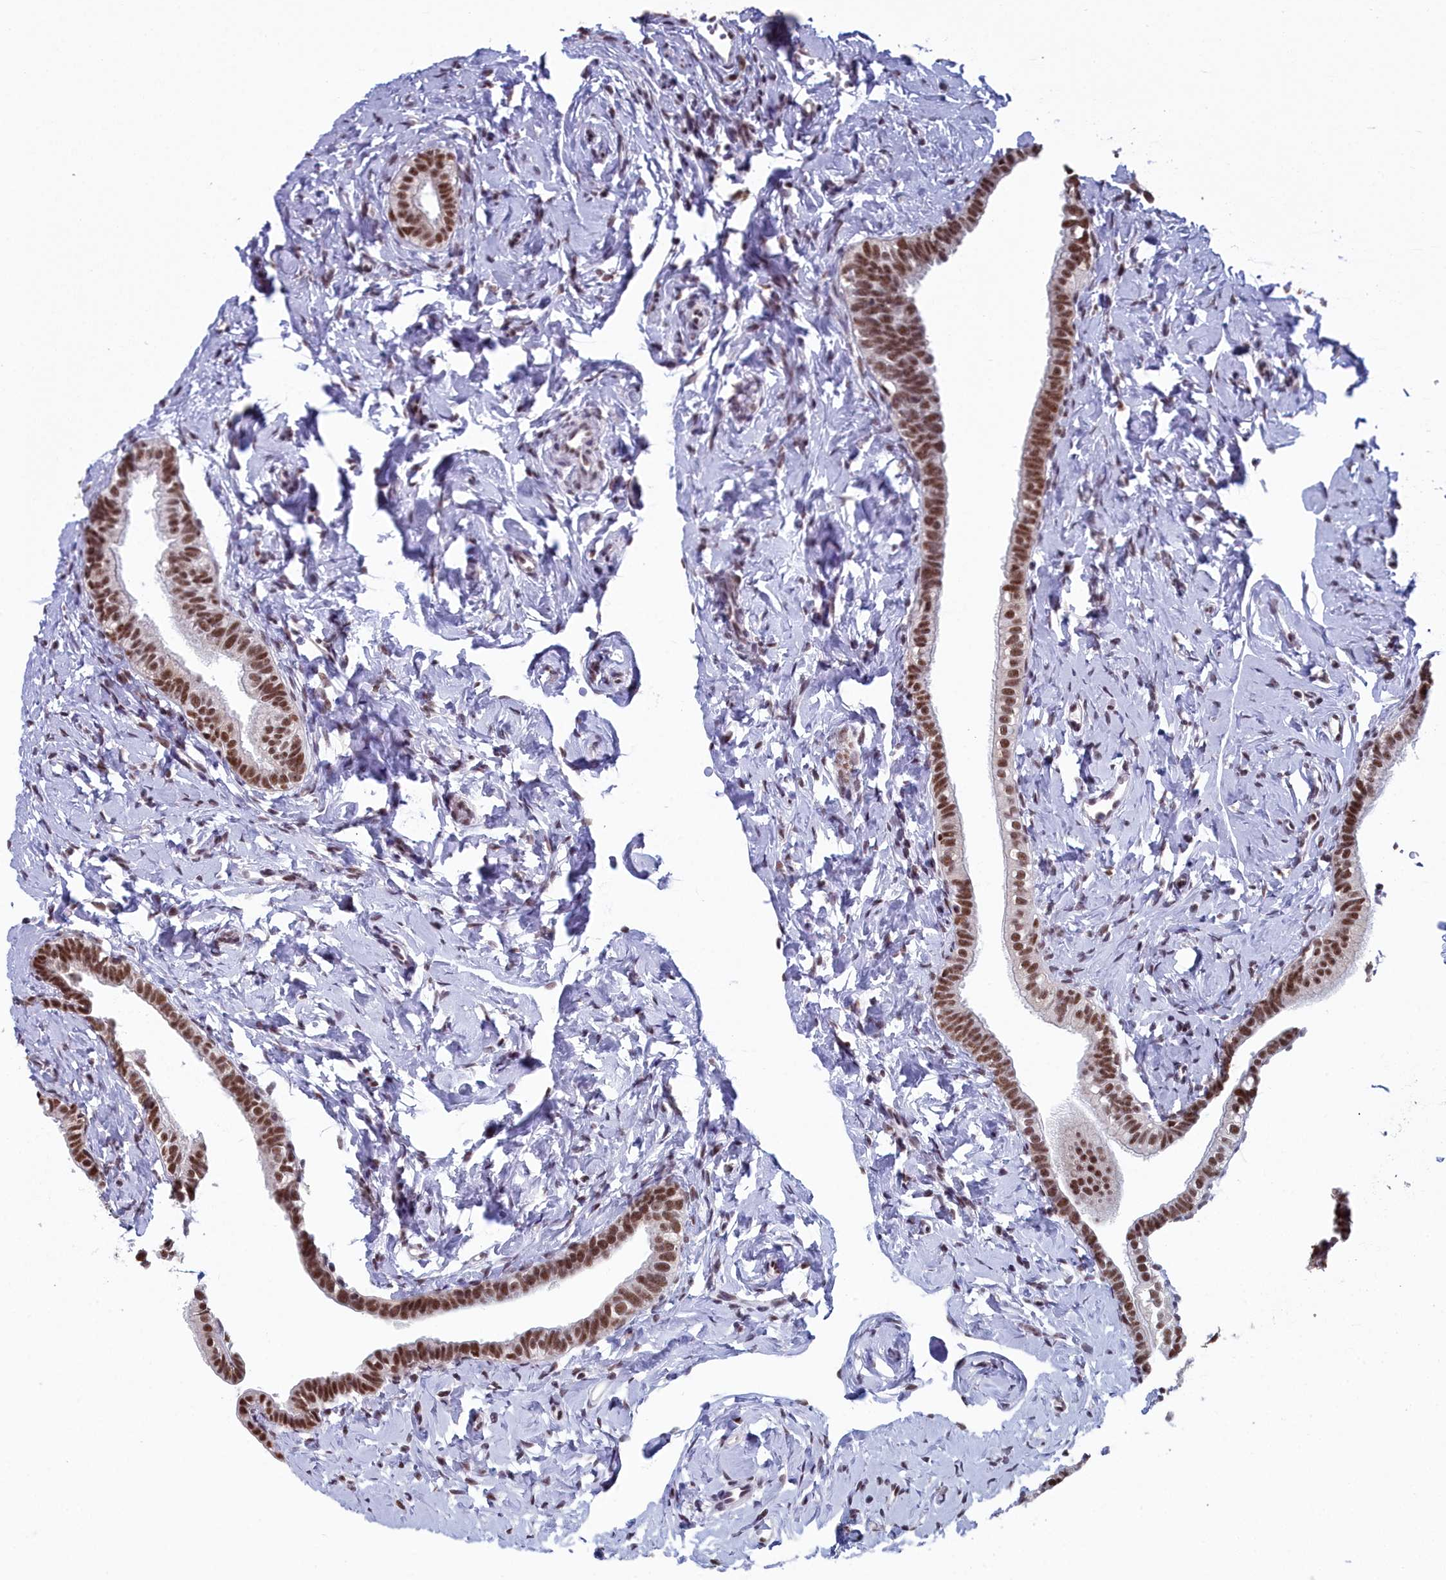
{"staining": {"intensity": "strong", "quantity": ">75%", "location": "nuclear"}, "tissue": "fallopian tube", "cell_type": "Glandular cells", "image_type": "normal", "snomed": [{"axis": "morphology", "description": "Normal tissue, NOS"}, {"axis": "topography", "description": "Fallopian tube"}], "caption": "This photomicrograph shows IHC staining of benign human fallopian tube, with high strong nuclear positivity in about >75% of glandular cells.", "gene": "SF3B3", "patient": {"sex": "female", "age": 66}}